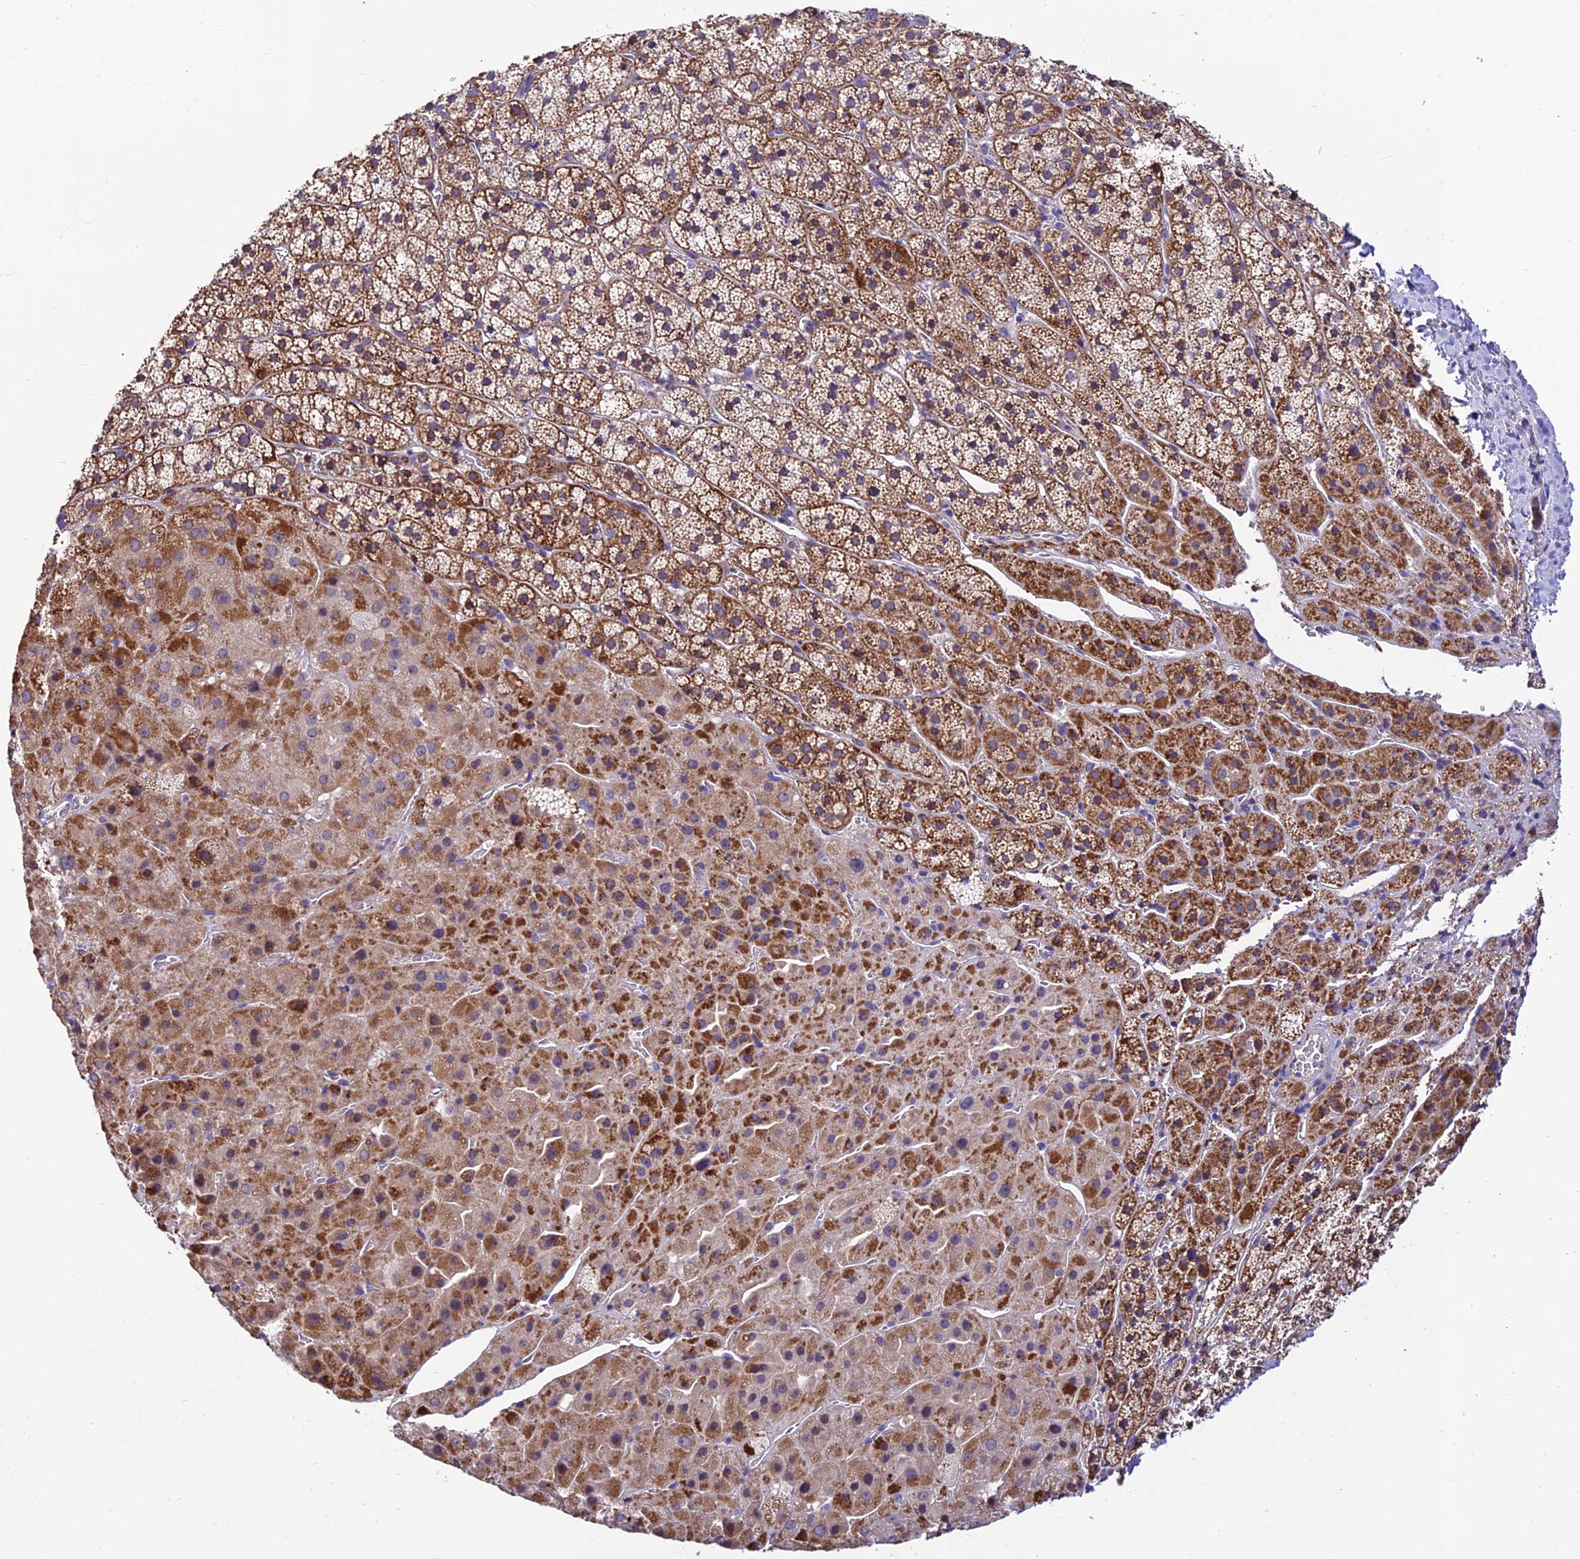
{"staining": {"intensity": "moderate", "quantity": ">75%", "location": "cytoplasmic/membranous"}, "tissue": "adrenal gland", "cell_type": "Glandular cells", "image_type": "normal", "snomed": [{"axis": "morphology", "description": "Normal tissue, NOS"}, {"axis": "topography", "description": "Adrenal gland"}], "caption": "Glandular cells display medium levels of moderate cytoplasmic/membranous positivity in approximately >75% of cells in normal adrenal gland. (Brightfield microscopy of DAB IHC at high magnification).", "gene": "C6orf132", "patient": {"sex": "female", "age": 44}}